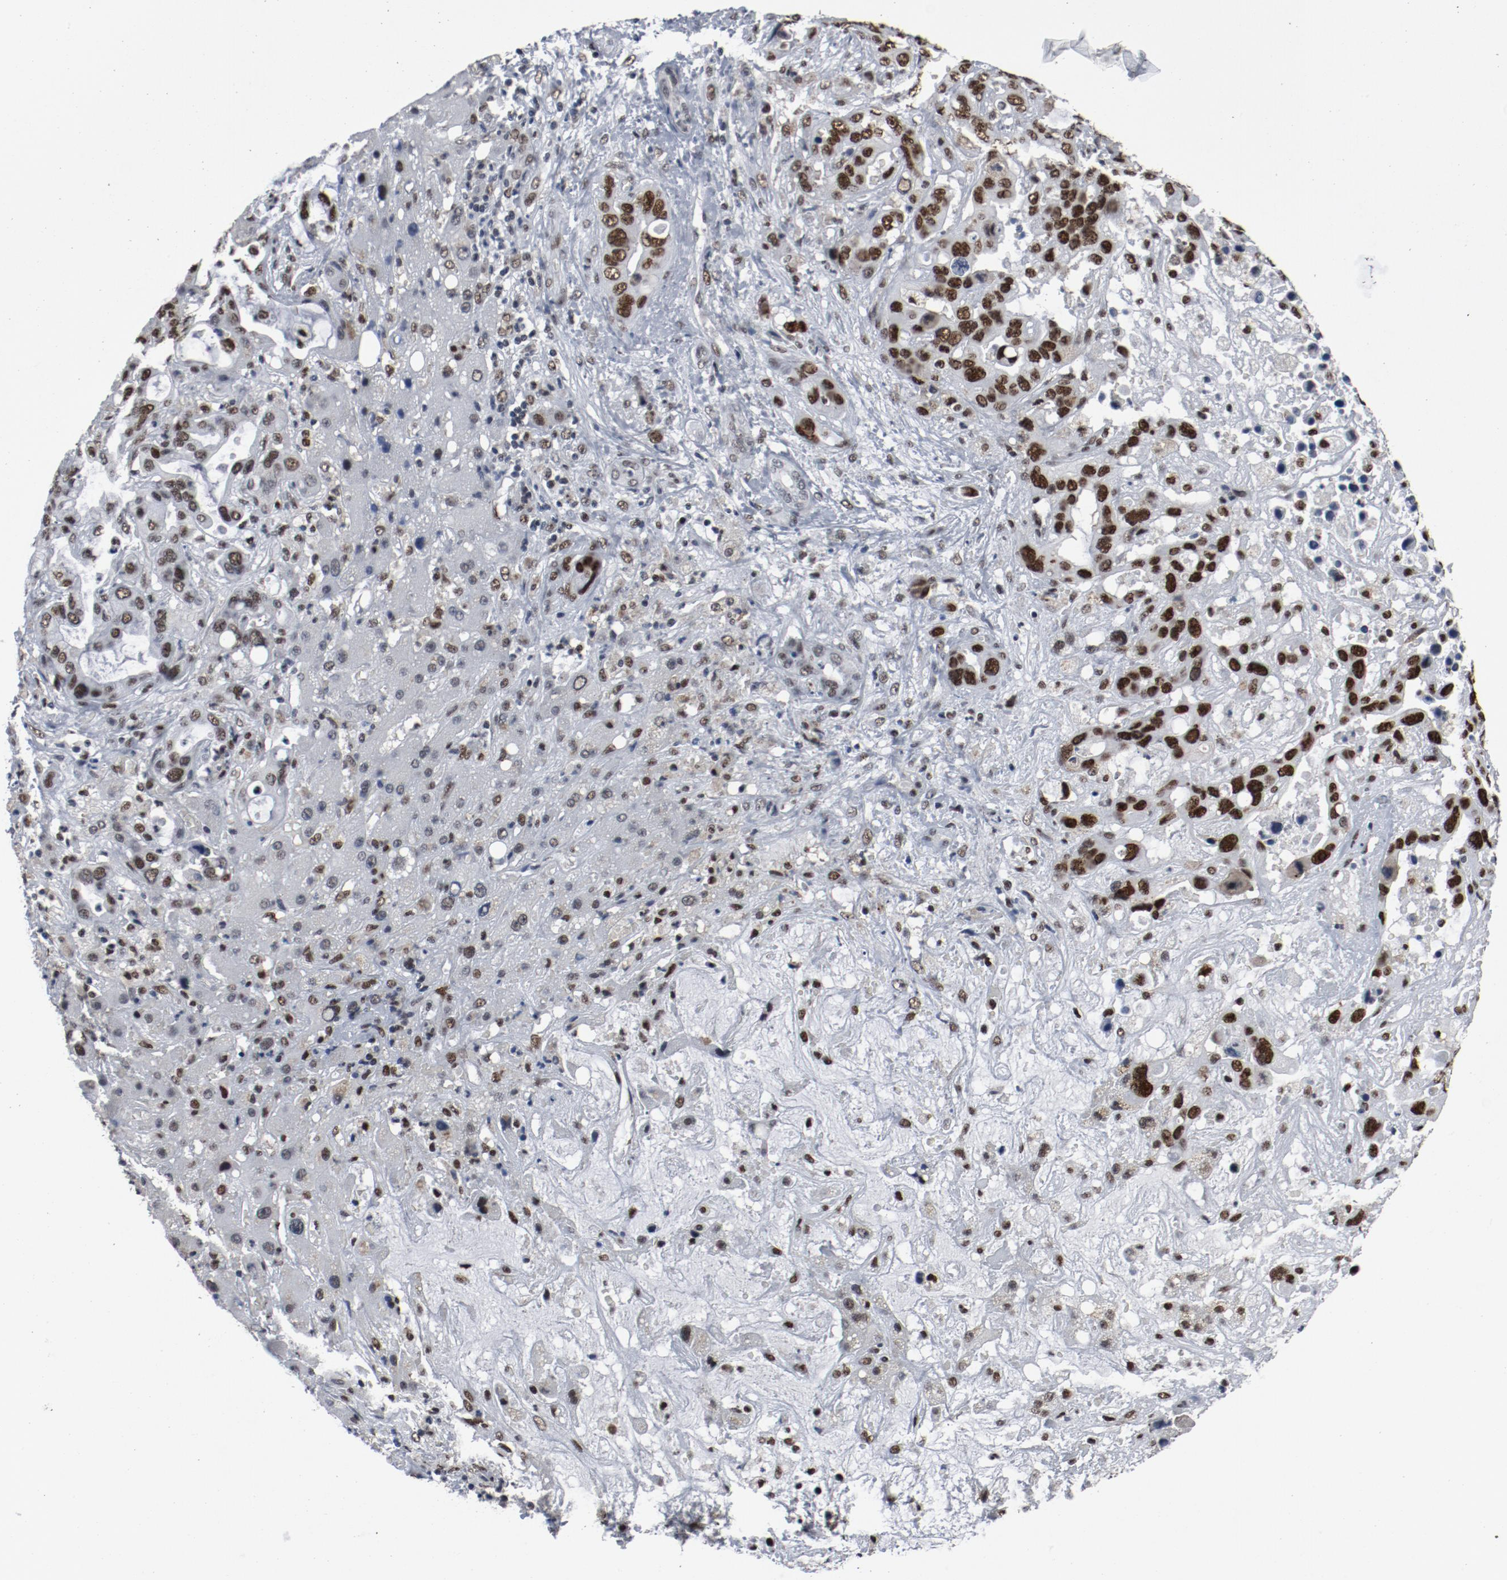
{"staining": {"intensity": "strong", "quantity": ">75%", "location": "nuclear"}, "tissue": "liver cancer", "cell_type": "Tumor cells", "image_type": "cancer", "snomed": [{"axis": "morphology", "description": "Cholangiocarcinoma"}, {"axis": "topography", "description": "Liver"}], "caption": "Protein positivity by IHC demonstrates strong nuclear positivity in approximately >75% of tumor cells in liver cancer (cholangiocarcinoma).", "gene": "JMJD6", "patient": {"sex": "female", "age": 65}}